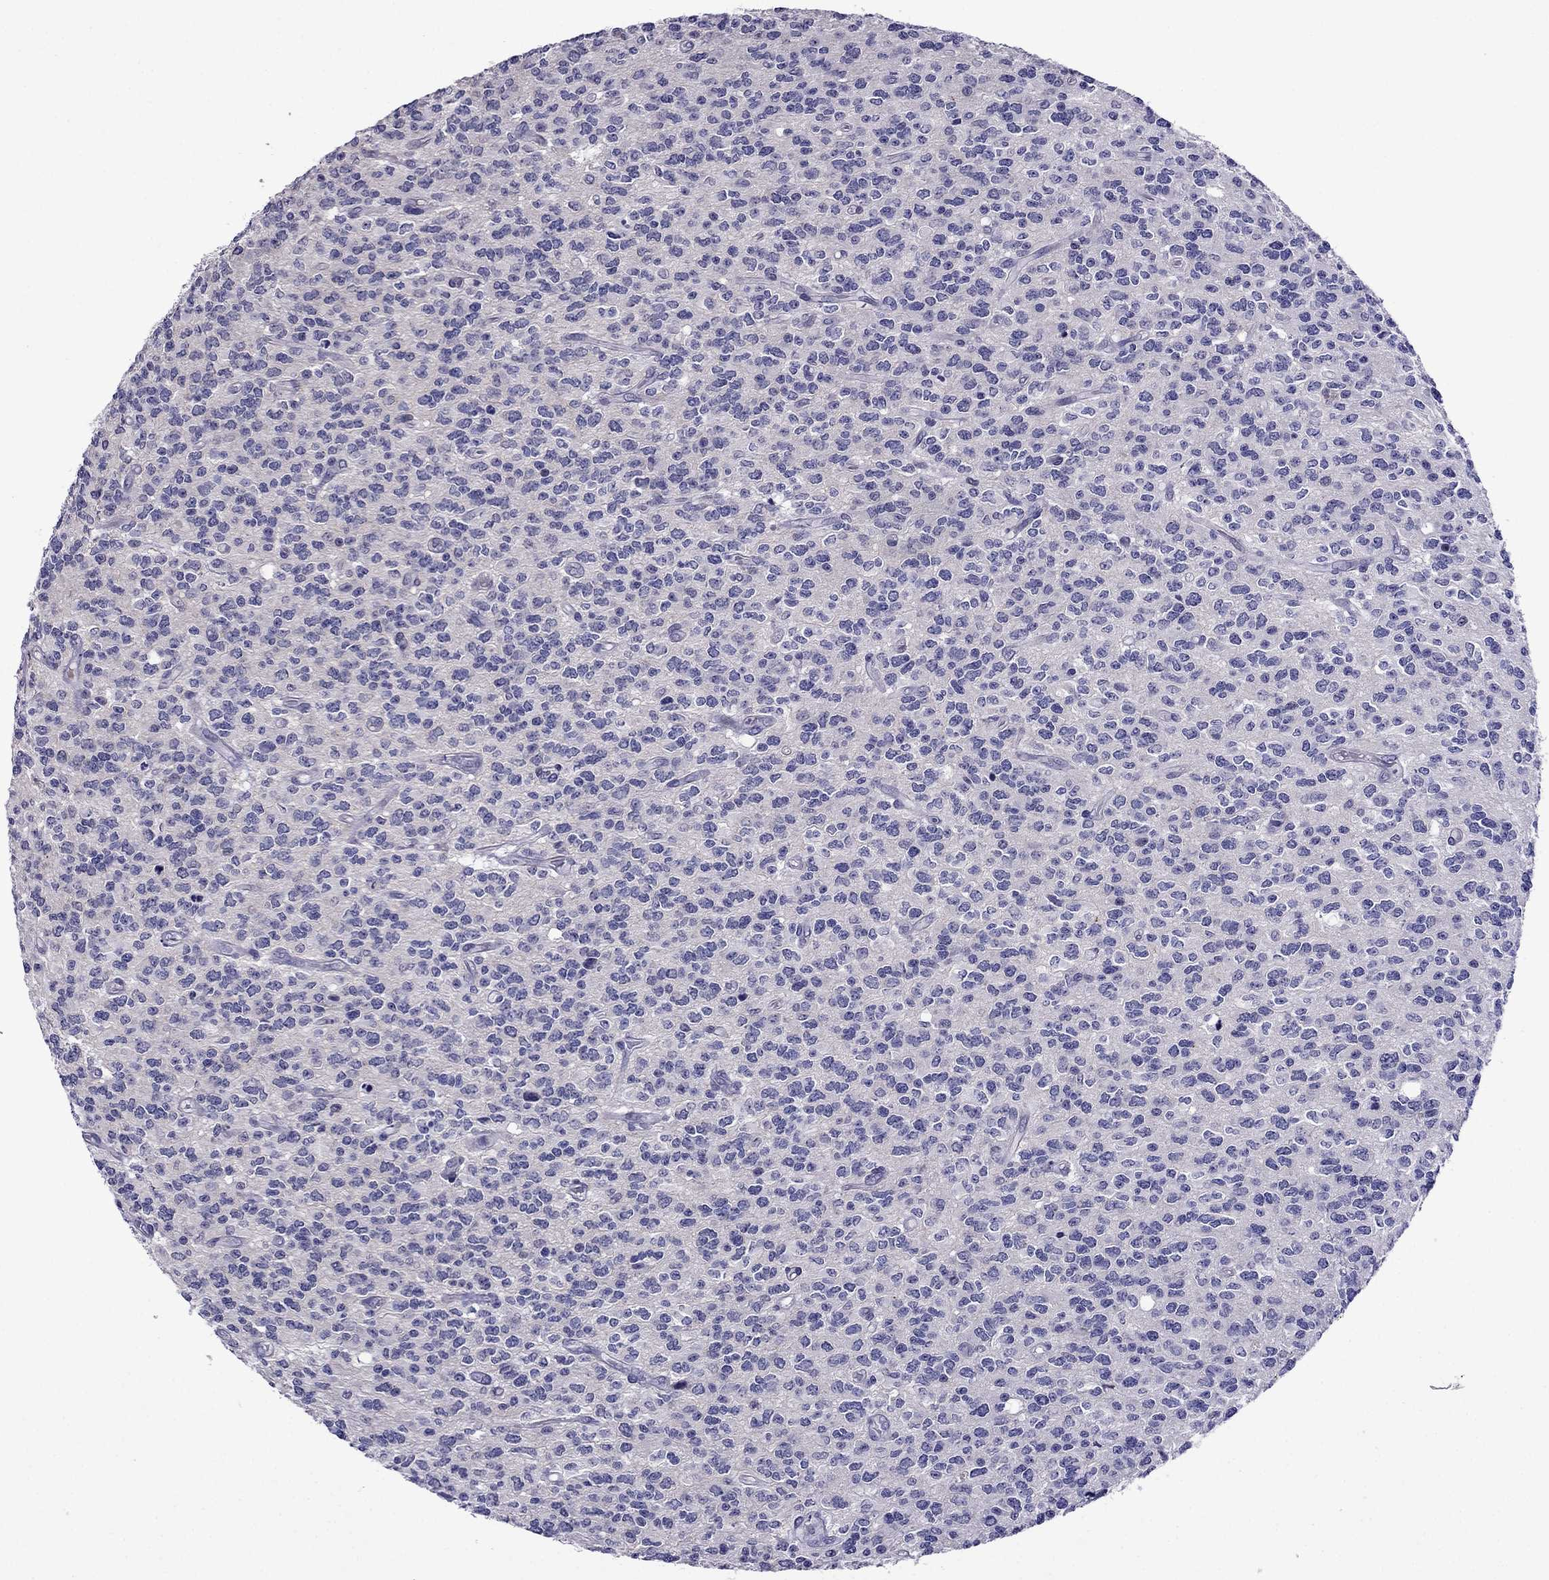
{"staining": {"intensity": "negative", "quantity": "none", "location": "none"}, "tissue": "glioma", "cell_type": "Tumor cells", "image_type": "cancer", "snomed": [{"axis": "morphology", "description": "Glioma, malignant, Low grade"}, {"axis": "topography", "description": "Brain"}], "caption": "High power microscopy image of an immunohistochemistry photomicrograph of malignant glioma (low-grade), revealing no significant staining in tumor cells.", "gene": "SPTBN4", "patient": {"sex": "female", "age": 45}}